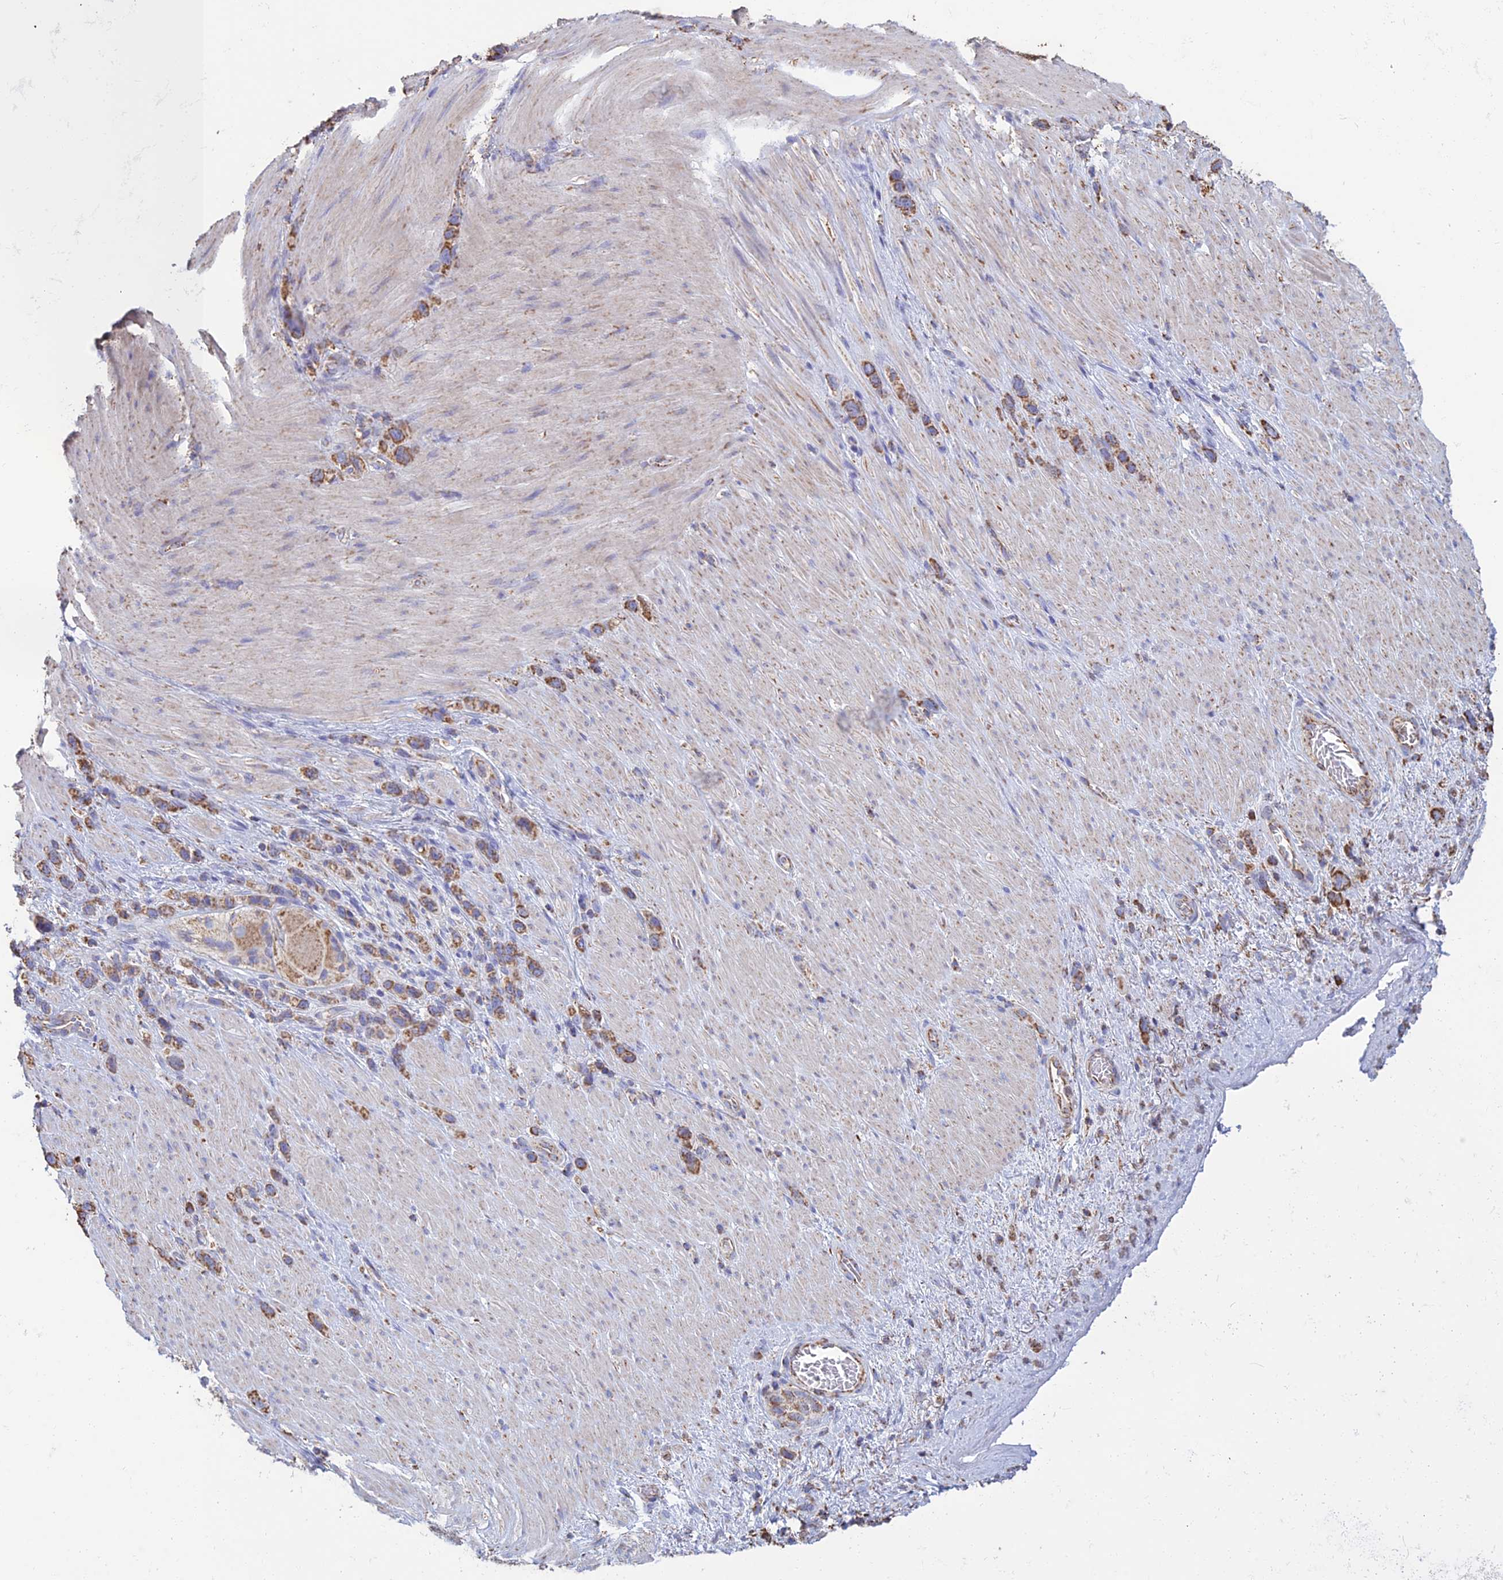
{"staining": {"intensity": "moderate", "quantity": ">75%", "location": "cytoplasmic/membranous"}, "tissue": "stomach cancer", "cell_type": "Tumor cells", "image_type": "cancer", "snomed": [{"axis": "morphology", "description": "Adenocarcinoma, NOS"}, {"axis": "topography", "description": "Stomach"}], "caption": "This is a photomicrograph of immunohistochemistry (IHC) staining of adenocarcinoma (stomach), which shows moderate staining in the cytoplasmic/membranous of tumor cells.", "gene": "OR2W3", "patient": {"sex": "female", "age": 65}}